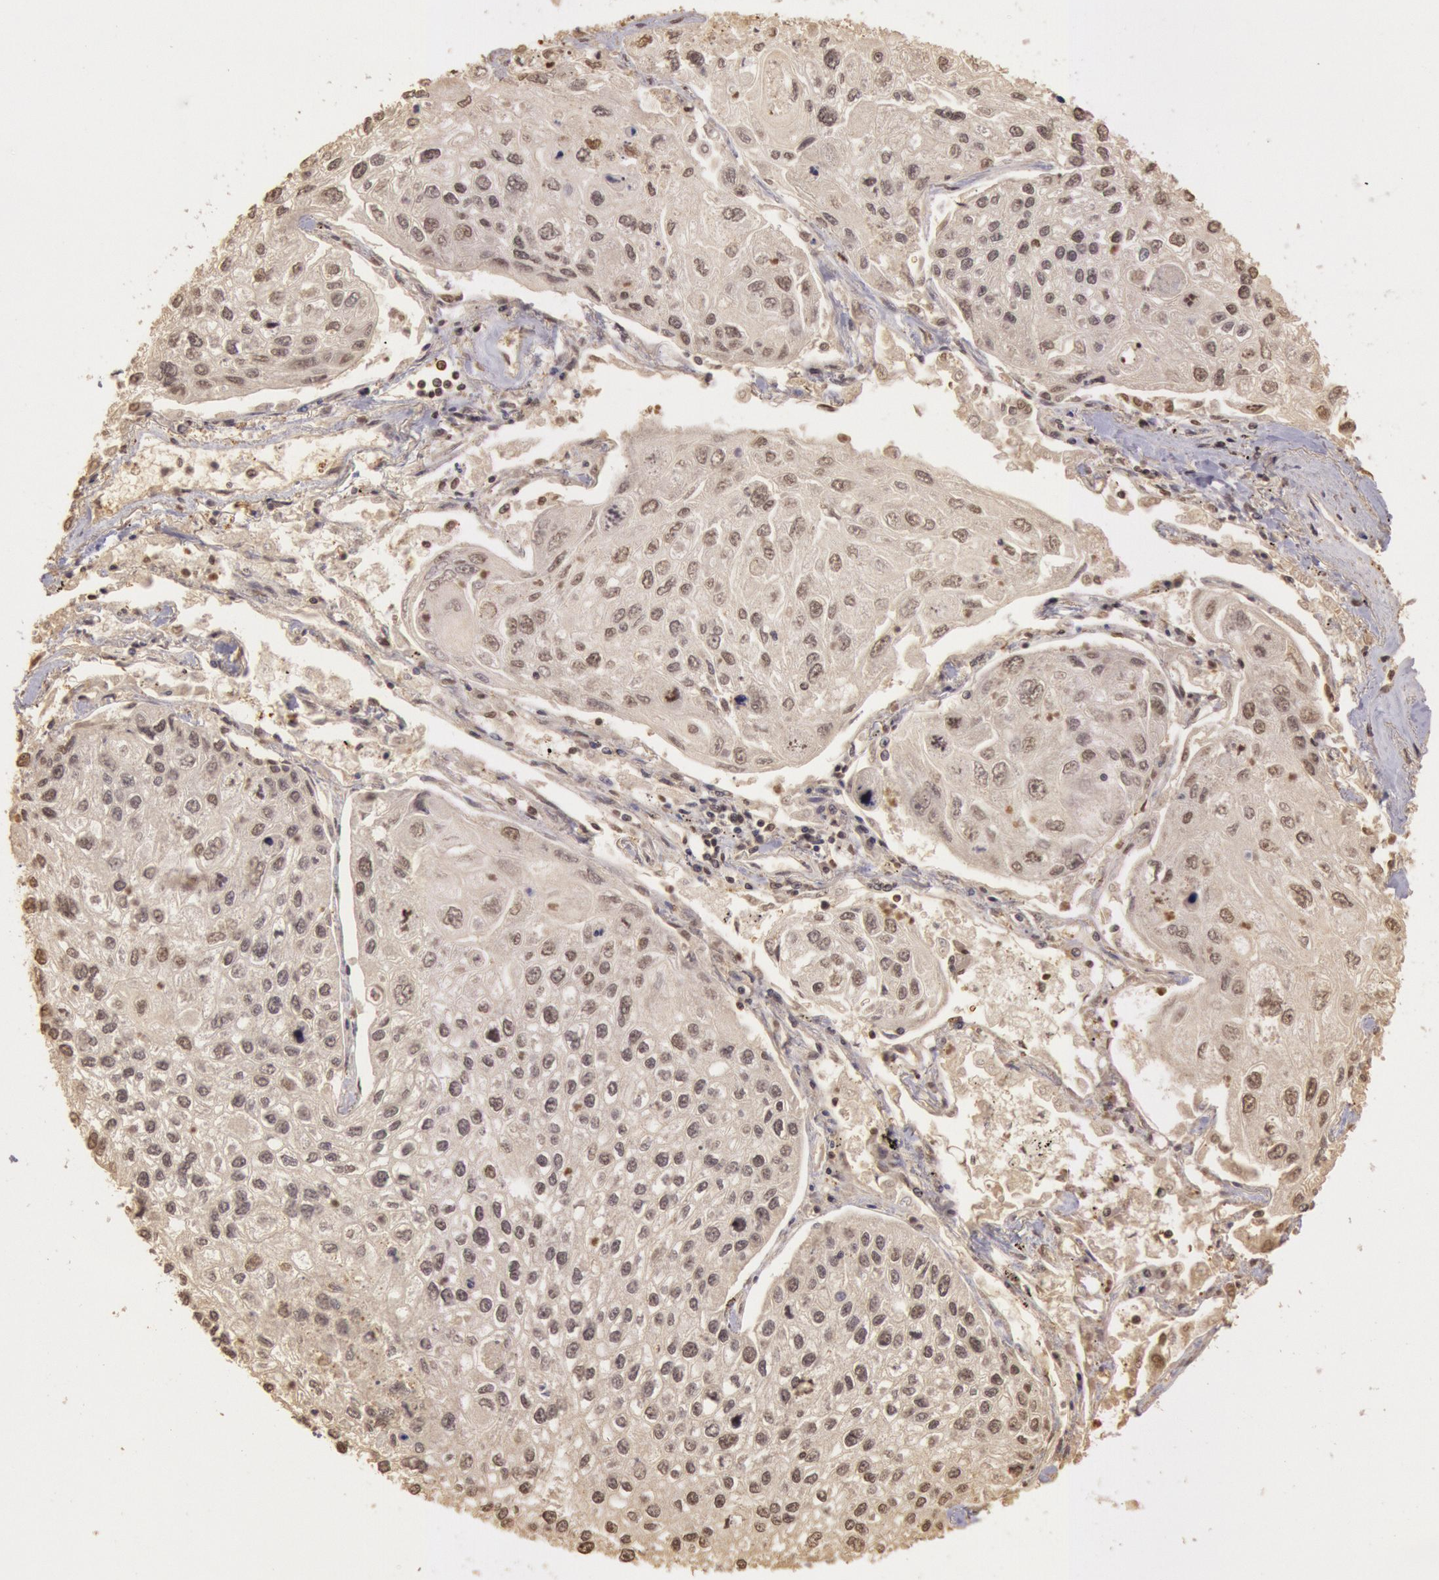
{"staining": {"intensity": "weak", "quantity": "<25%", "location": "cytoplasmic/membranous,nuclear"}, "tissue": "lung cancer", "cell_type": "Tumor cells", "image_type": "cancer", "snomed": [{"axis": "morphology", "description": "Squamous cell carcinoma, NOS"}, {"axis": "topography", "description": "Lung"}], "caption": "Lung cancer was stained to show a protein in brown. There is no significant staining in tumor cells.", "gene": "SOD1", "patient": {"sex": "male", "age": 75}}